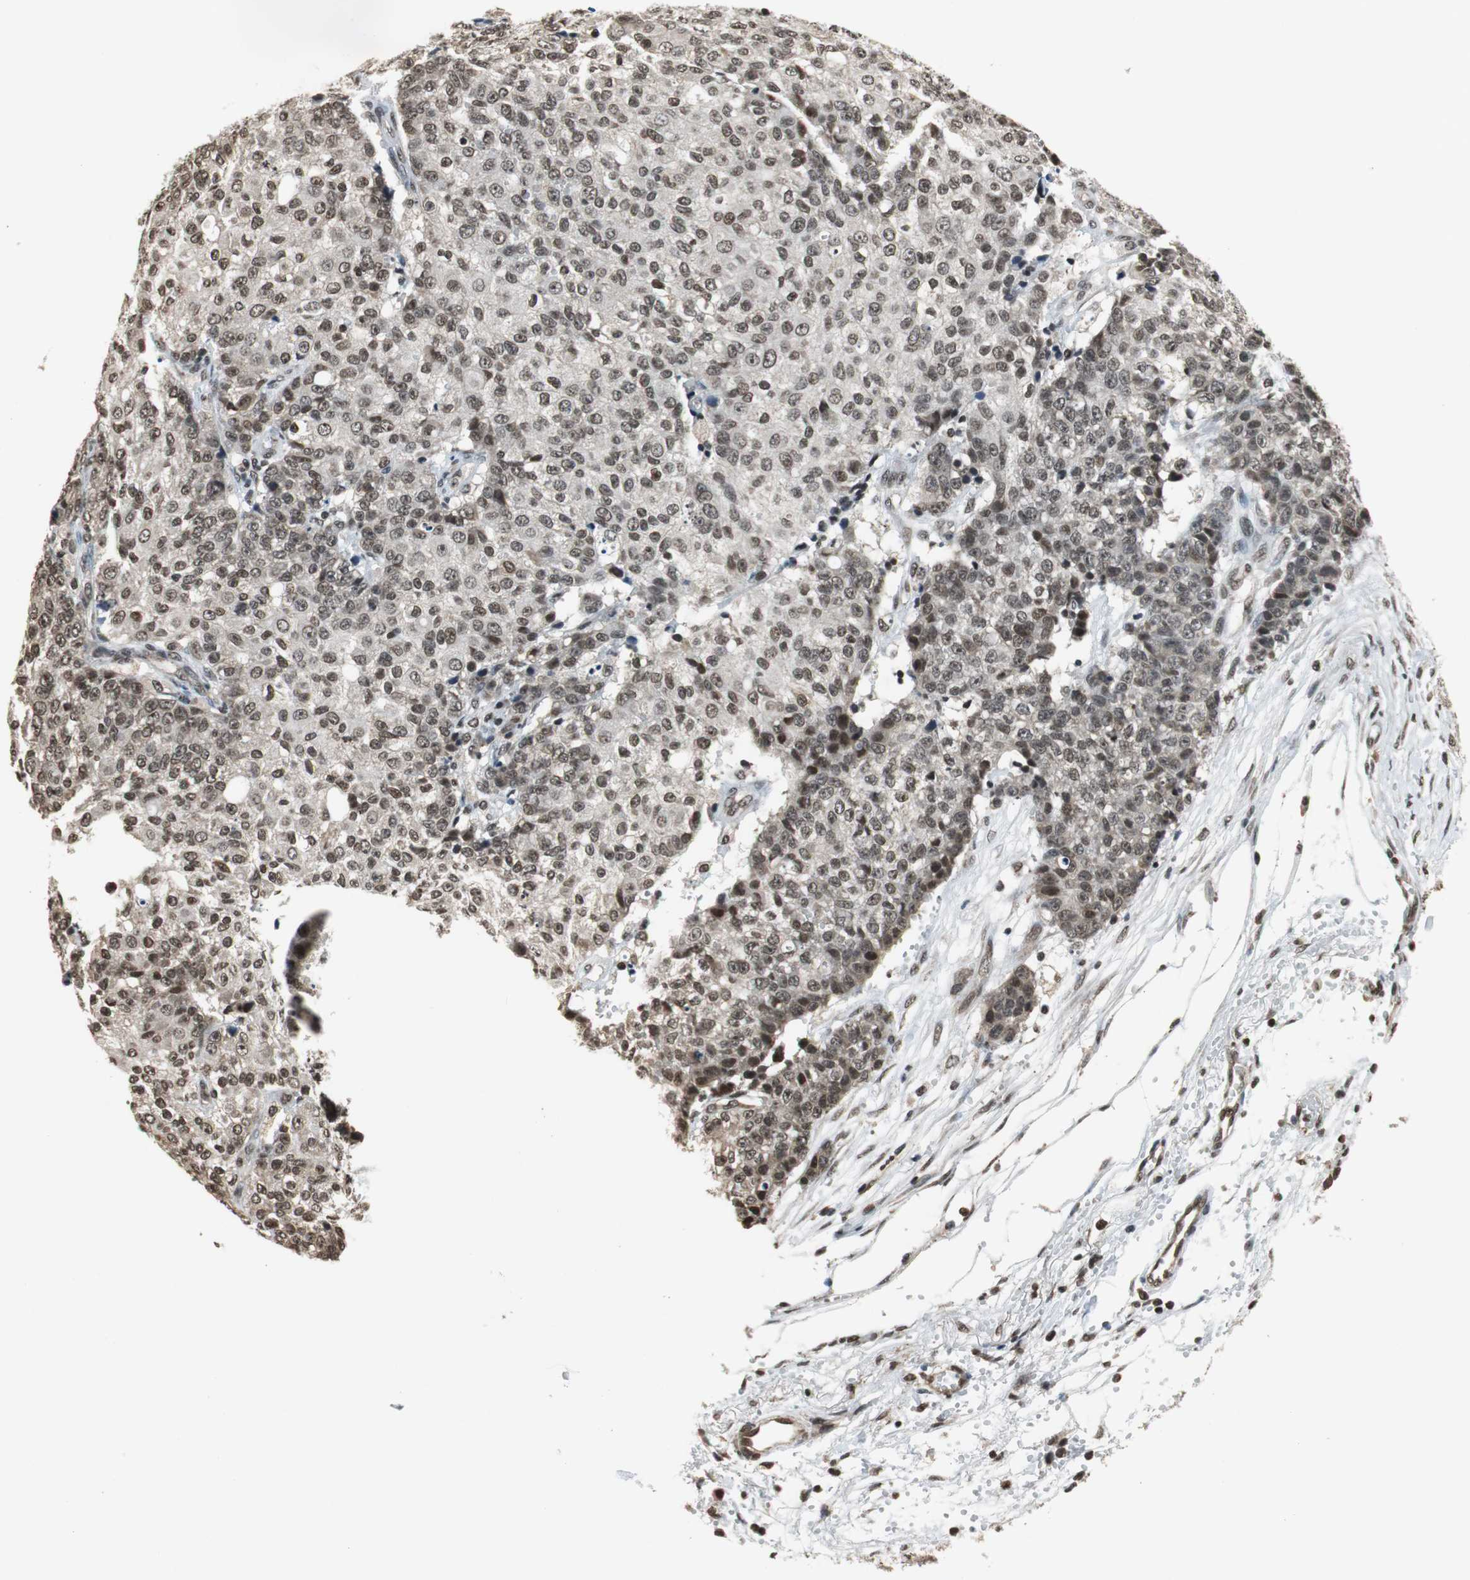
{"staining": {"intensity": "moderate", "quantity": ">75%", "location": "nuclear"}, "tissue": "ovarian cancer", "cell_type": "Tumor cells", "image_type": "cancer", "snomed": [{"axis": "morphology", "description": "Carcinoma, endometroid"}, {"axis": "topography", "description": "Ovary"}], "caption": "IHC of human ovarian cancer reveals medium levels of moderate nuclear staining in about >75% of tumor cells. The staining was performed using DAB (3,3'-diaminobenzidine) to visualize the protein expression in brown, while the nuclei were stained in blue with hematoxylin (Magnification: 20x).", "gene": "REST", "patient": {"sex": "female", "age": 42}}